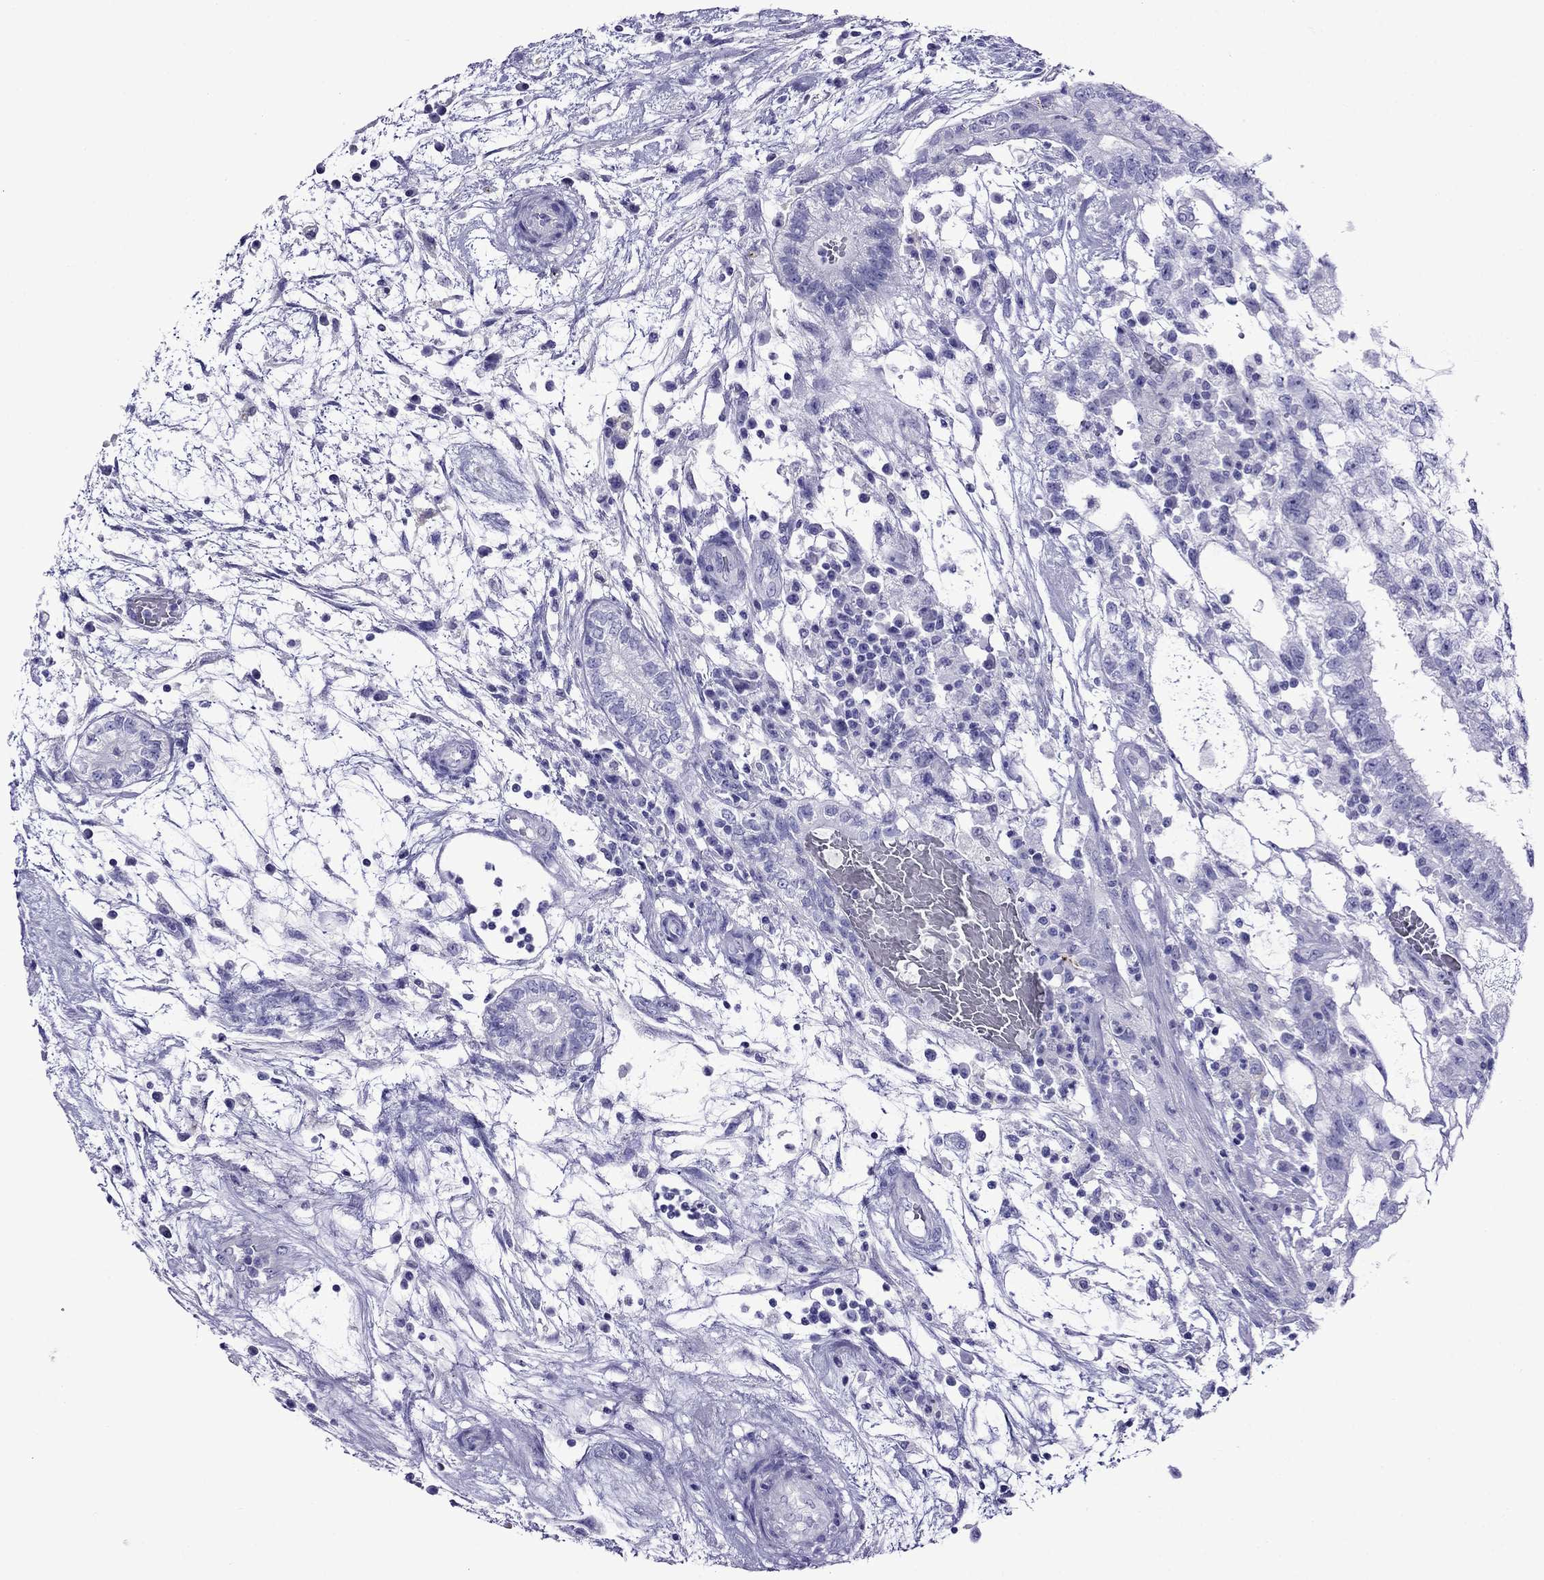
{"staining": {"intensity": "negative", "quantity": "none", "location": "none"}, "tissue": "testis cancer", "cell_type": "Tumor cells", "image_type": "cancer", "snomed": [{"axis": "morphology", "description": "Normal tissue, NOS"}, {"axis": "morphology", "description": "Carcinoma, Embryonal, NOS"}, {"axis": "topography", "description": "Testis"}, {"axis": "topography", "description": "Epididymis"}], "caption": "An image of embryonal carcinoma (testis) stained for a protein reveals no brown staining in tumor cells. (Immunohistochemistry, brightfield microscopy, high magnification).", "gene": "CRYBA1", "patient": {"sex": "male", "age": 32}}